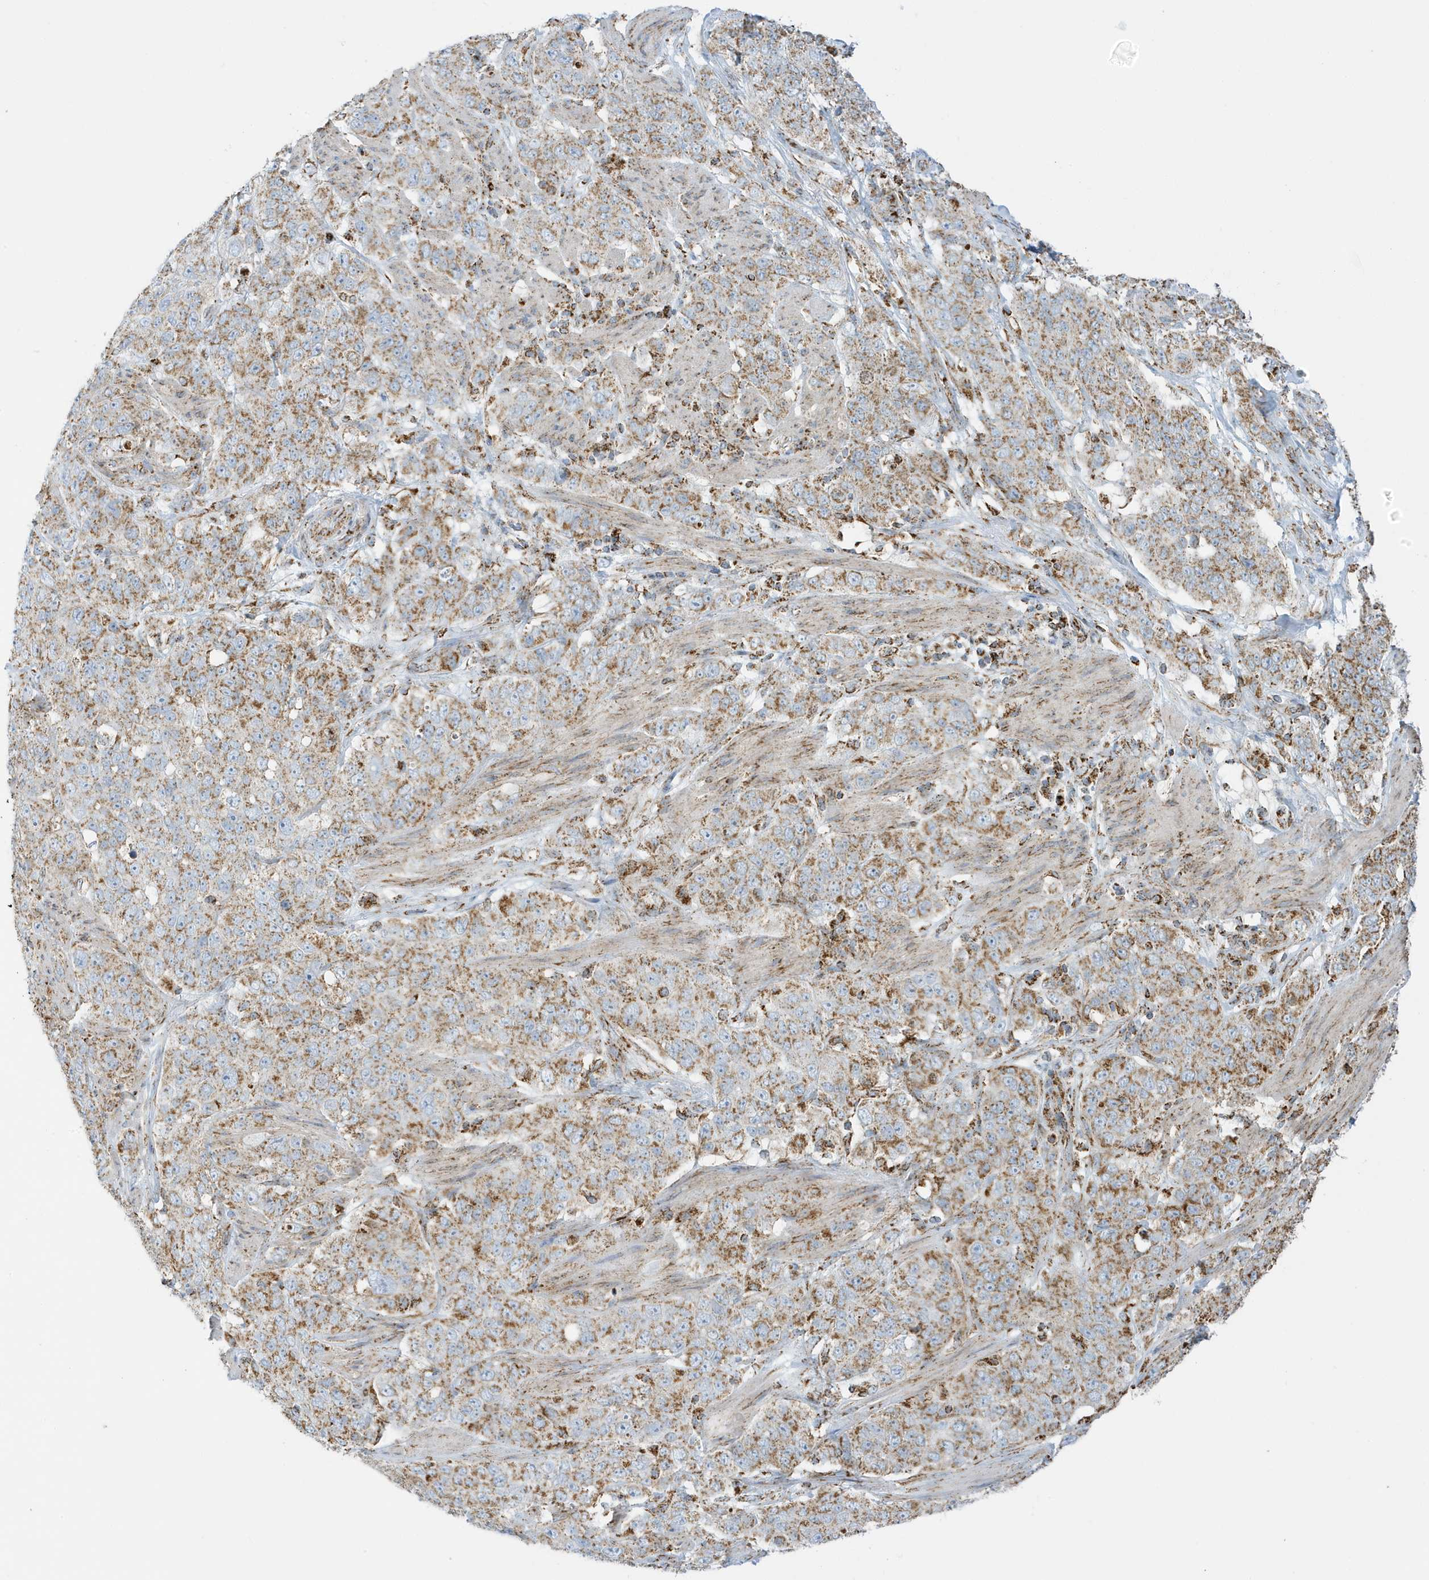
{"staining": {"intensity": "moderate", "quantity": ">75%", "location": "cytoplasmic/membranous"}, "tissue": "stomach cancer", "cell_type": "Tumor cells", "image_type": "cancer", "snomed": [{"axis": "morphology", "description": "Adenocarcinoma, NOS"}, {"axis": "topography", "description": "Stomach"}], "caption": "The histopathology image exhibits staining of stomach cancer (adenocarcinoma), revealing moderate cytoplasmic/membranous protein expression (brown color) within tumor cells.", "gene": "ATP5ME", "patient": {"sex": "male", "age": 48}}